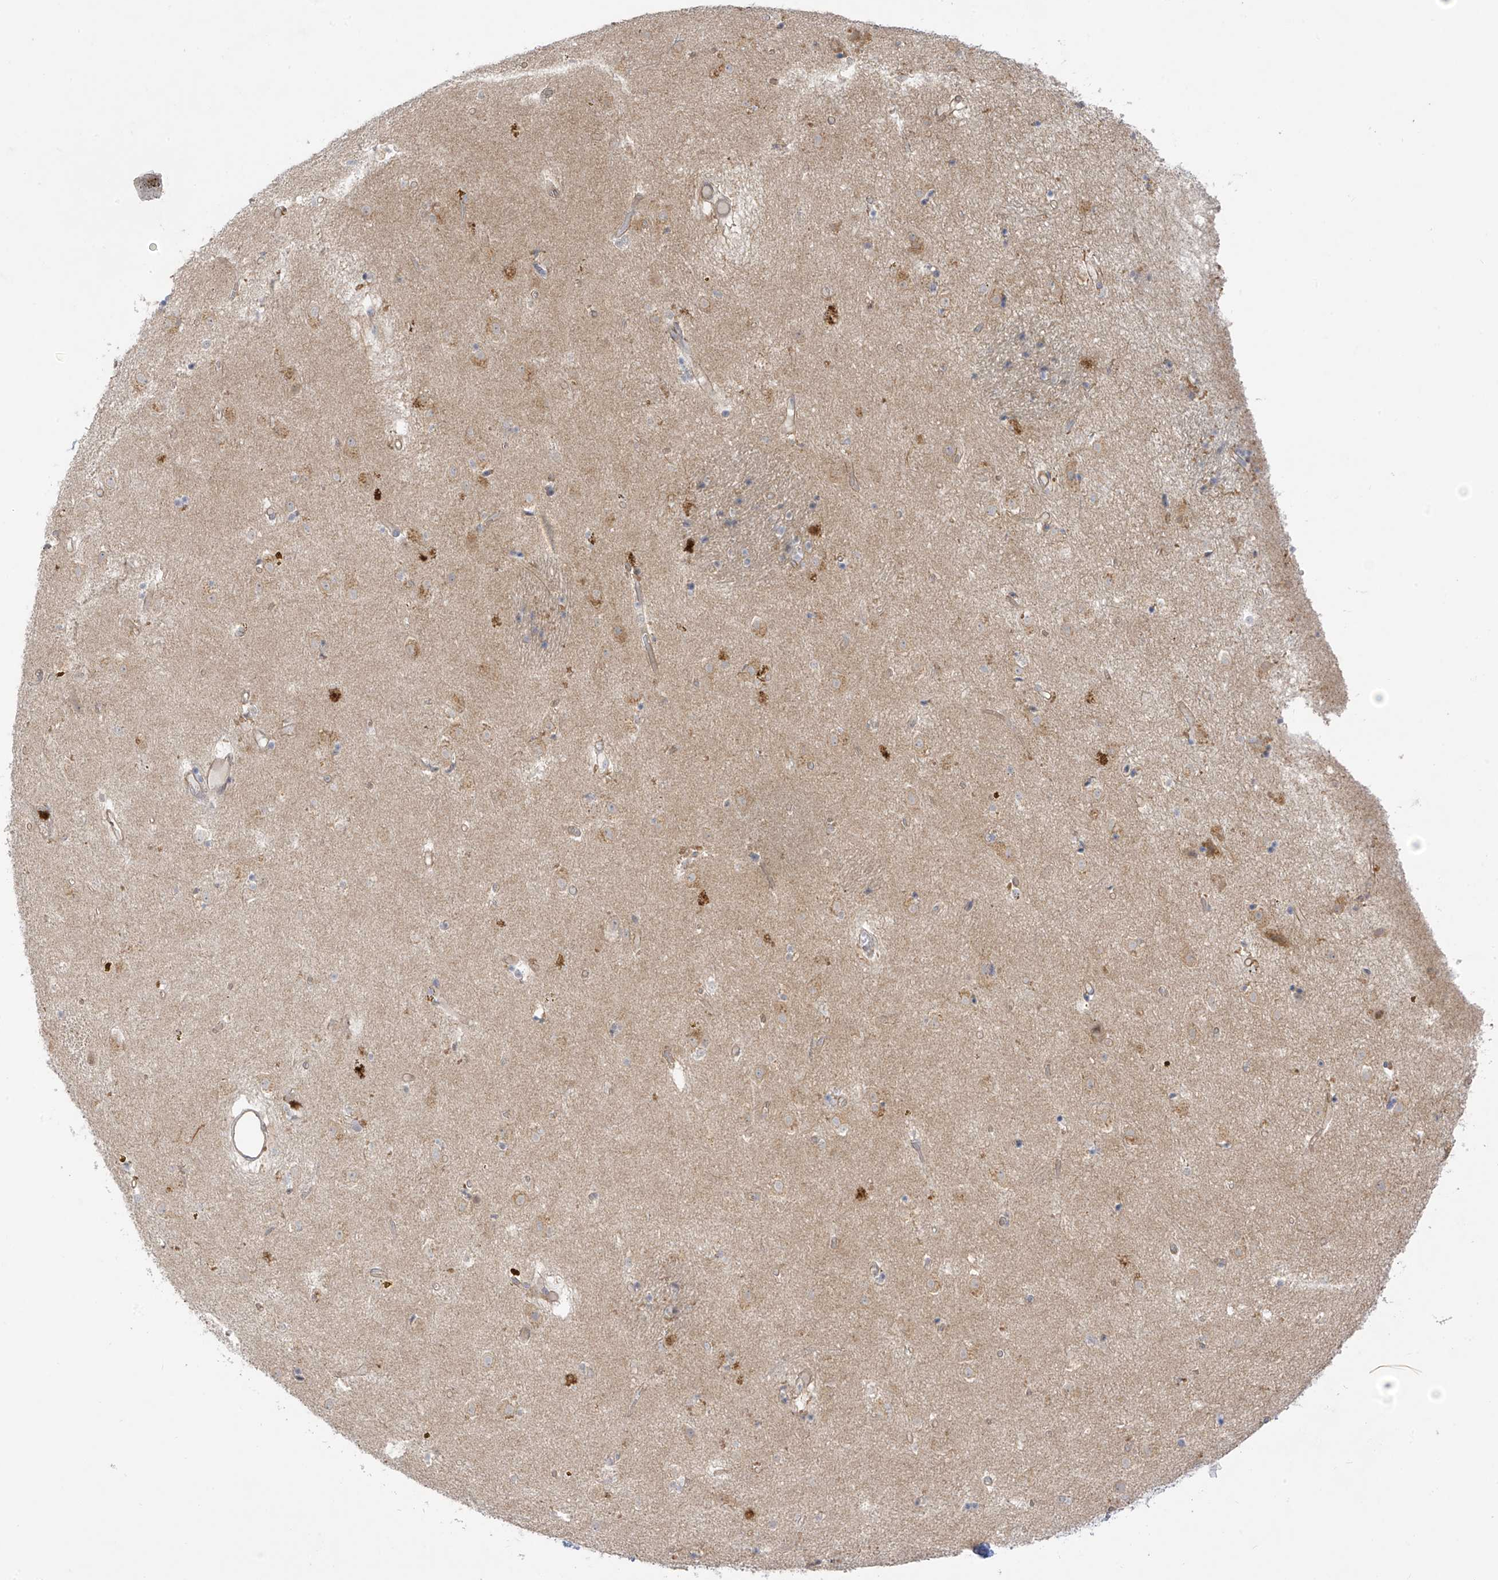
{"staining": {"intensity": "negative", "quantity": "none", "location": "none"}, "tissue": "caudate", "cell_type": "Glial cells", "image_type": "normal", "snomed": [{"axis": "morphology", "description": "Normal tissue, NOS"}, {"axis": "topography", "description": "Lateral ventricle wall"}], "caption": "Image shows no protein expression in glial cells of normal caudate. Brightfield microscopy of IHC stained with DAB (brown) and hematoxylin (blue), captured at high magnification.", "gene": "EIPR1", "patient": {"sex": "male", "age": 70}}